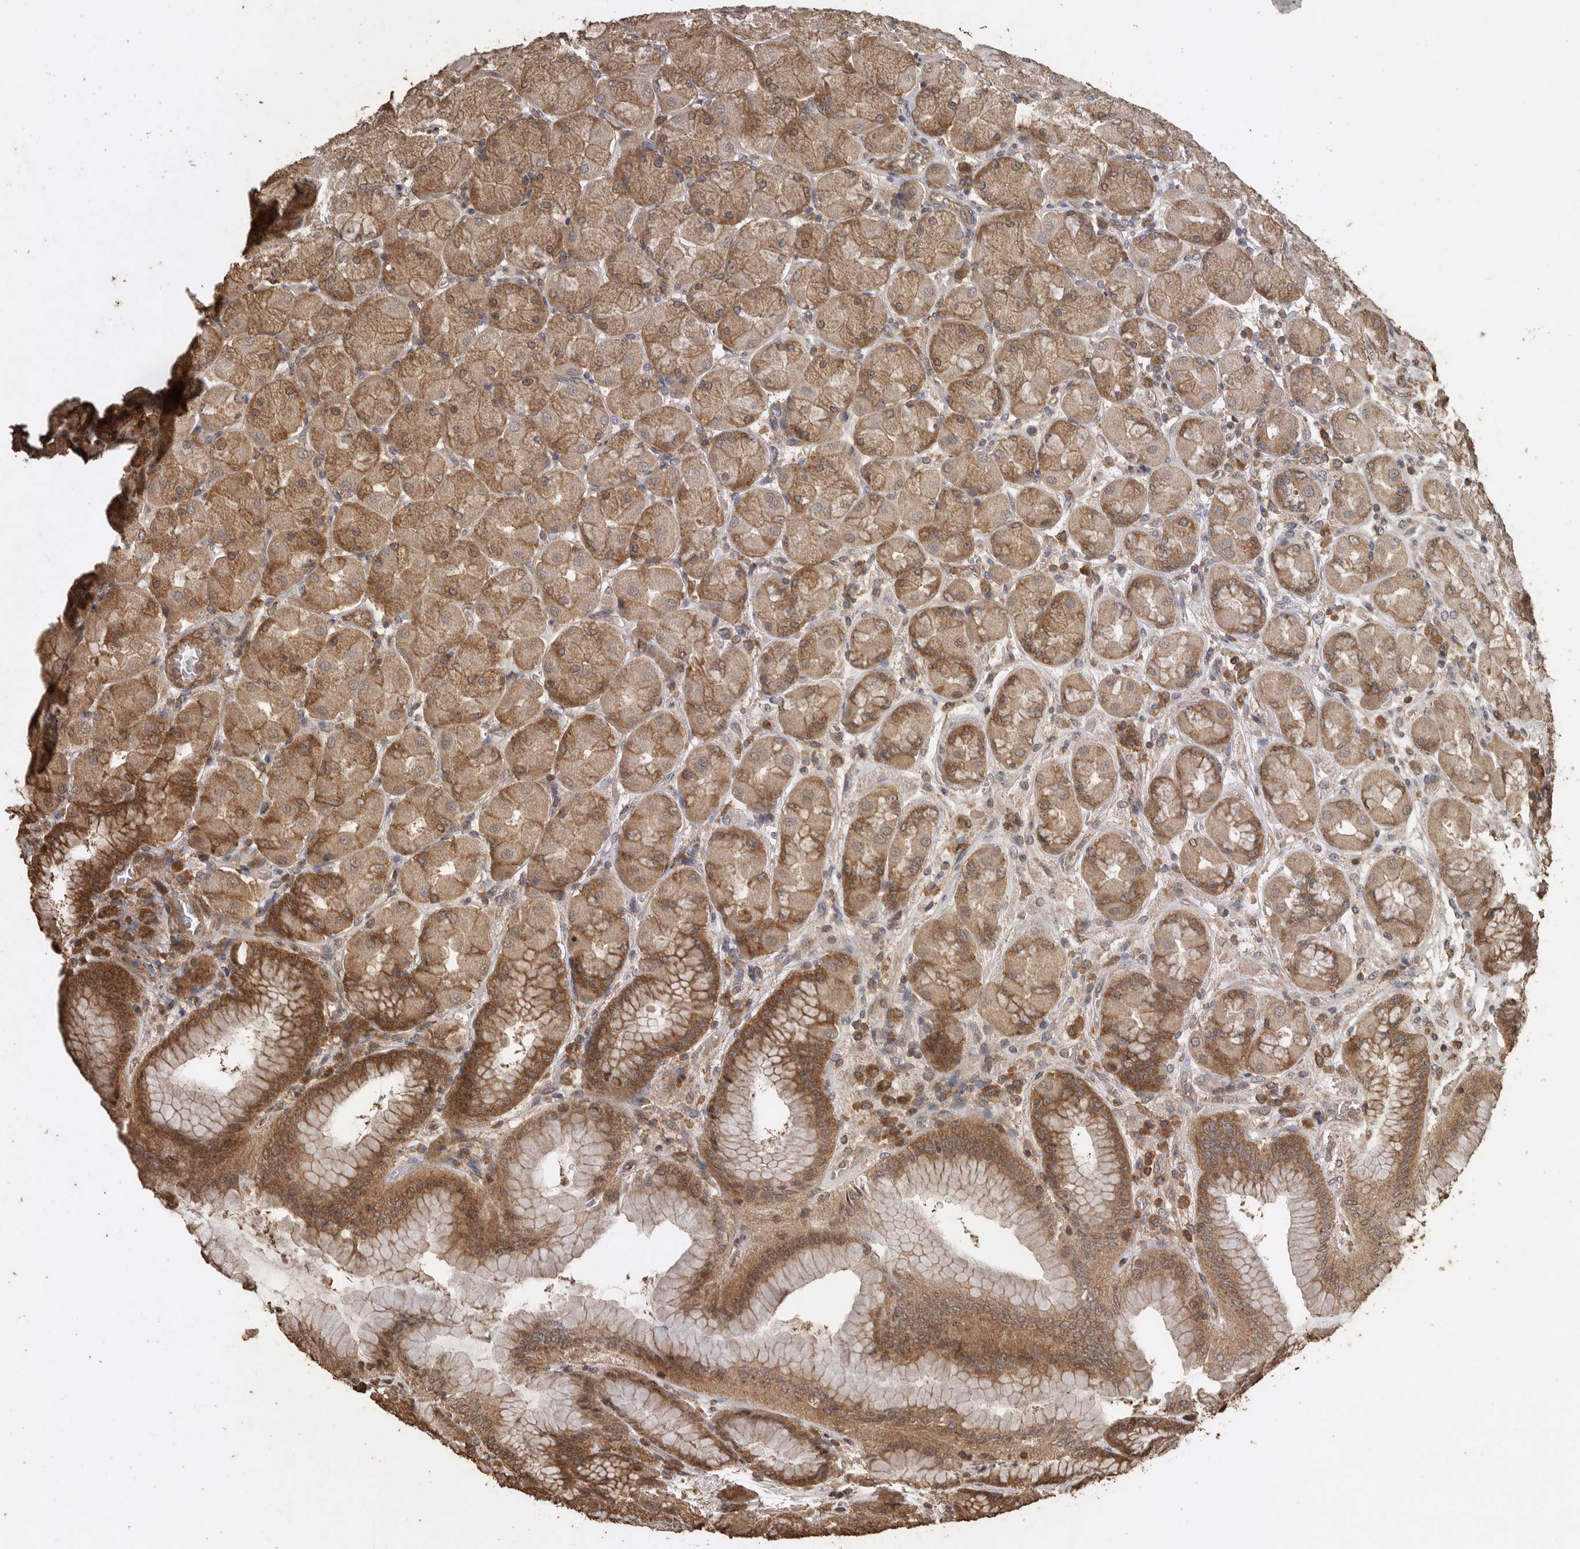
{"staining": {"intensity": "moderate", "quantity": ">75%", "location": "cytoplasmic/membranous"}, "tissue": "stomach", "cell_type": "Glandular cells", "image_type": "normal", "snomed": [{"axis": "morphology", "description": "Normal tissue, NOS"}, {"axis": "topography", "description": "Stomach, upper"}], "caption": "Stomach stained for a protein (brown) reveals moderate cytoplasmic/membranous positive positivity in about >75% of glandular cells.", "gene": "PINK1", "patient": {"sex": "female", "age": 56}}